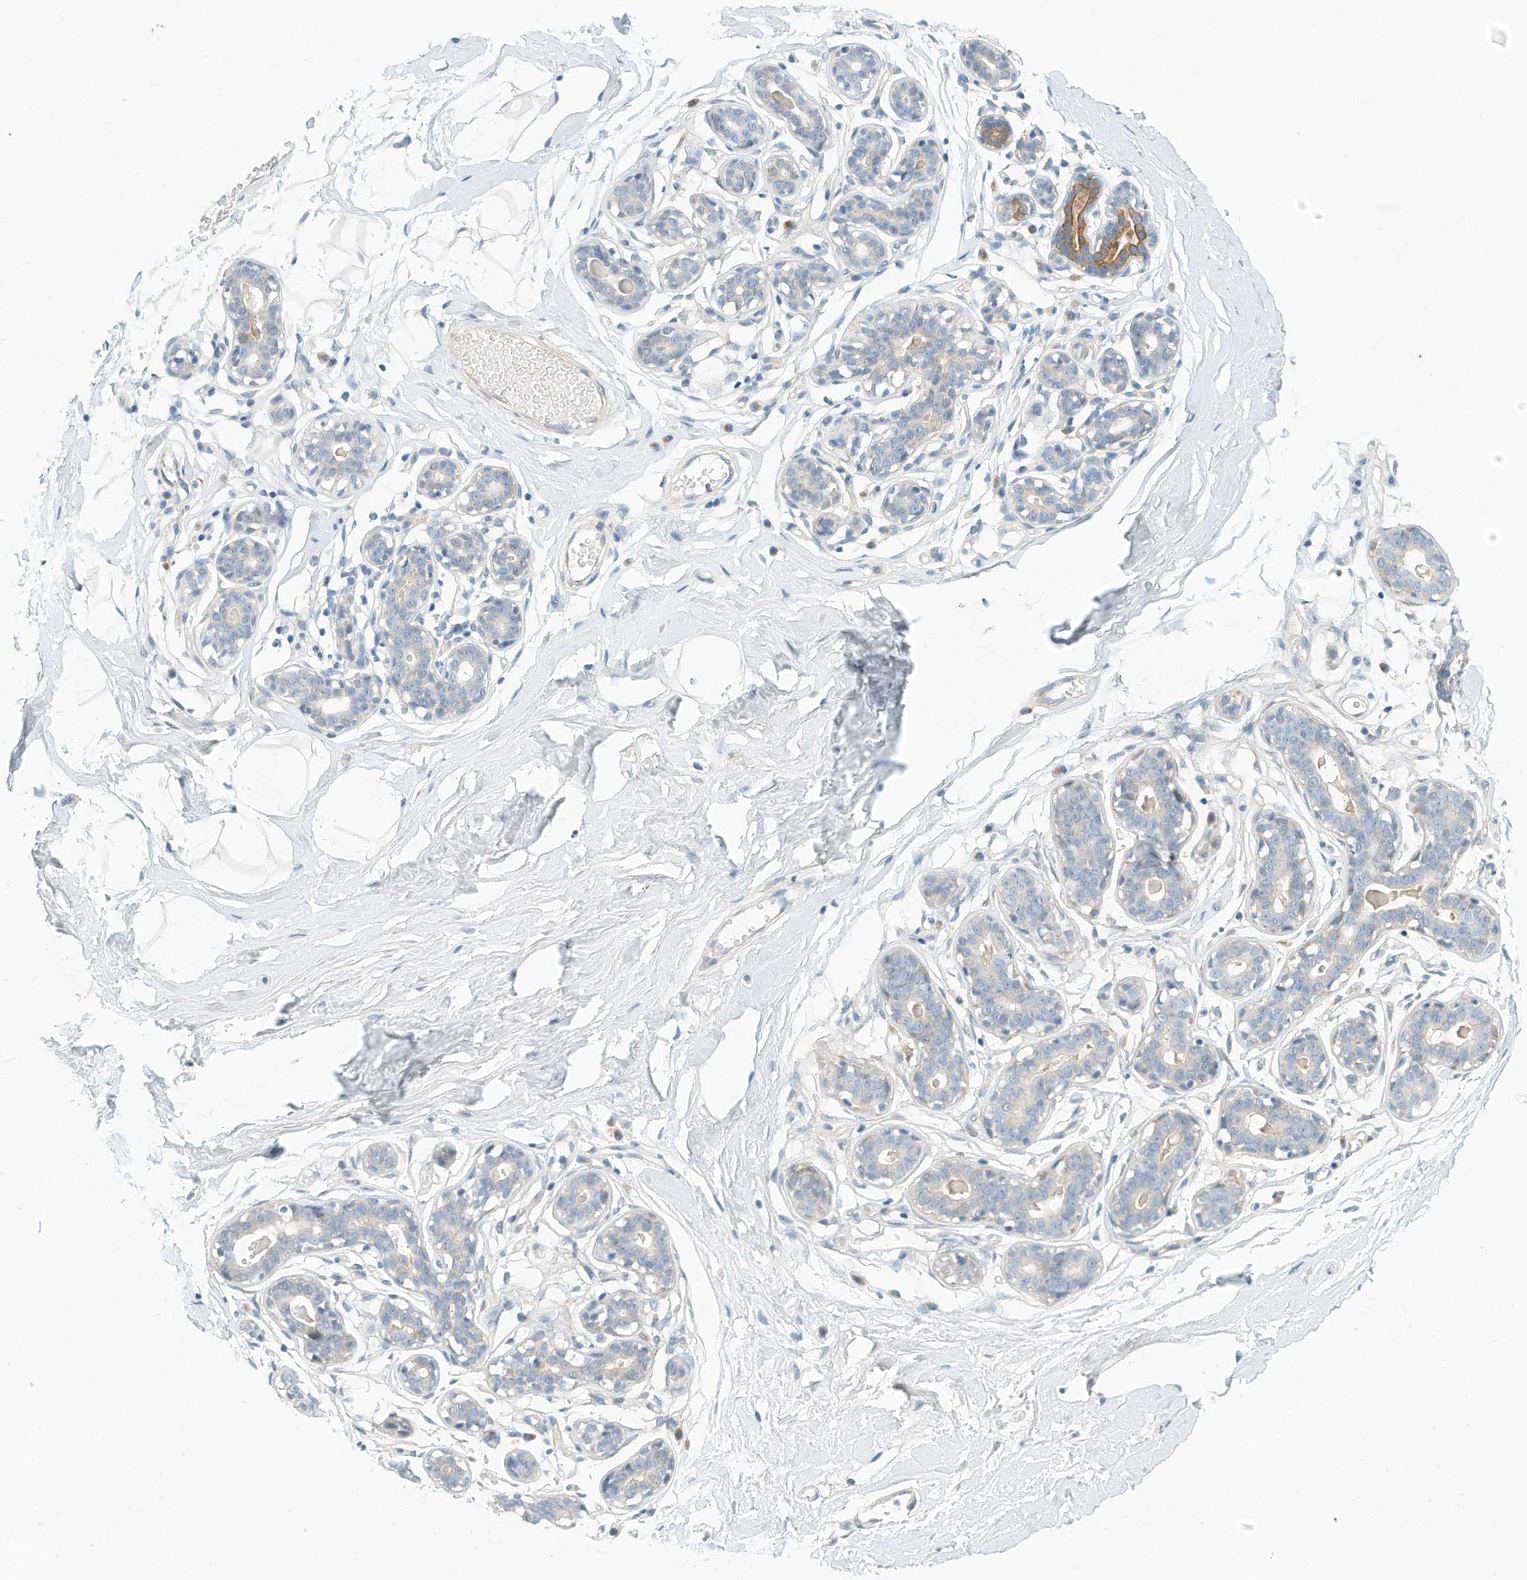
{"staining": {"intensity": "negative", "quantity": "none", "location": "none"}, "tissue": "breast", "cell_type": "Adipocytes", "image_type": "normal", "snomed": [{"axis": "morphology", "description": "Normal tissue, NOS"}, {"axis": "topography", "description": "Breast"}], "caption": "High magnification brightfield microscopy of normal breast stained with DAB (3,3'-diaminobenzidine) (brown) and counterstained with hematoxylin (blue): adipocytes show no significant positivity.", "gene": "ARHGAP28", "patient": {"sex": "female", "age": 23}}